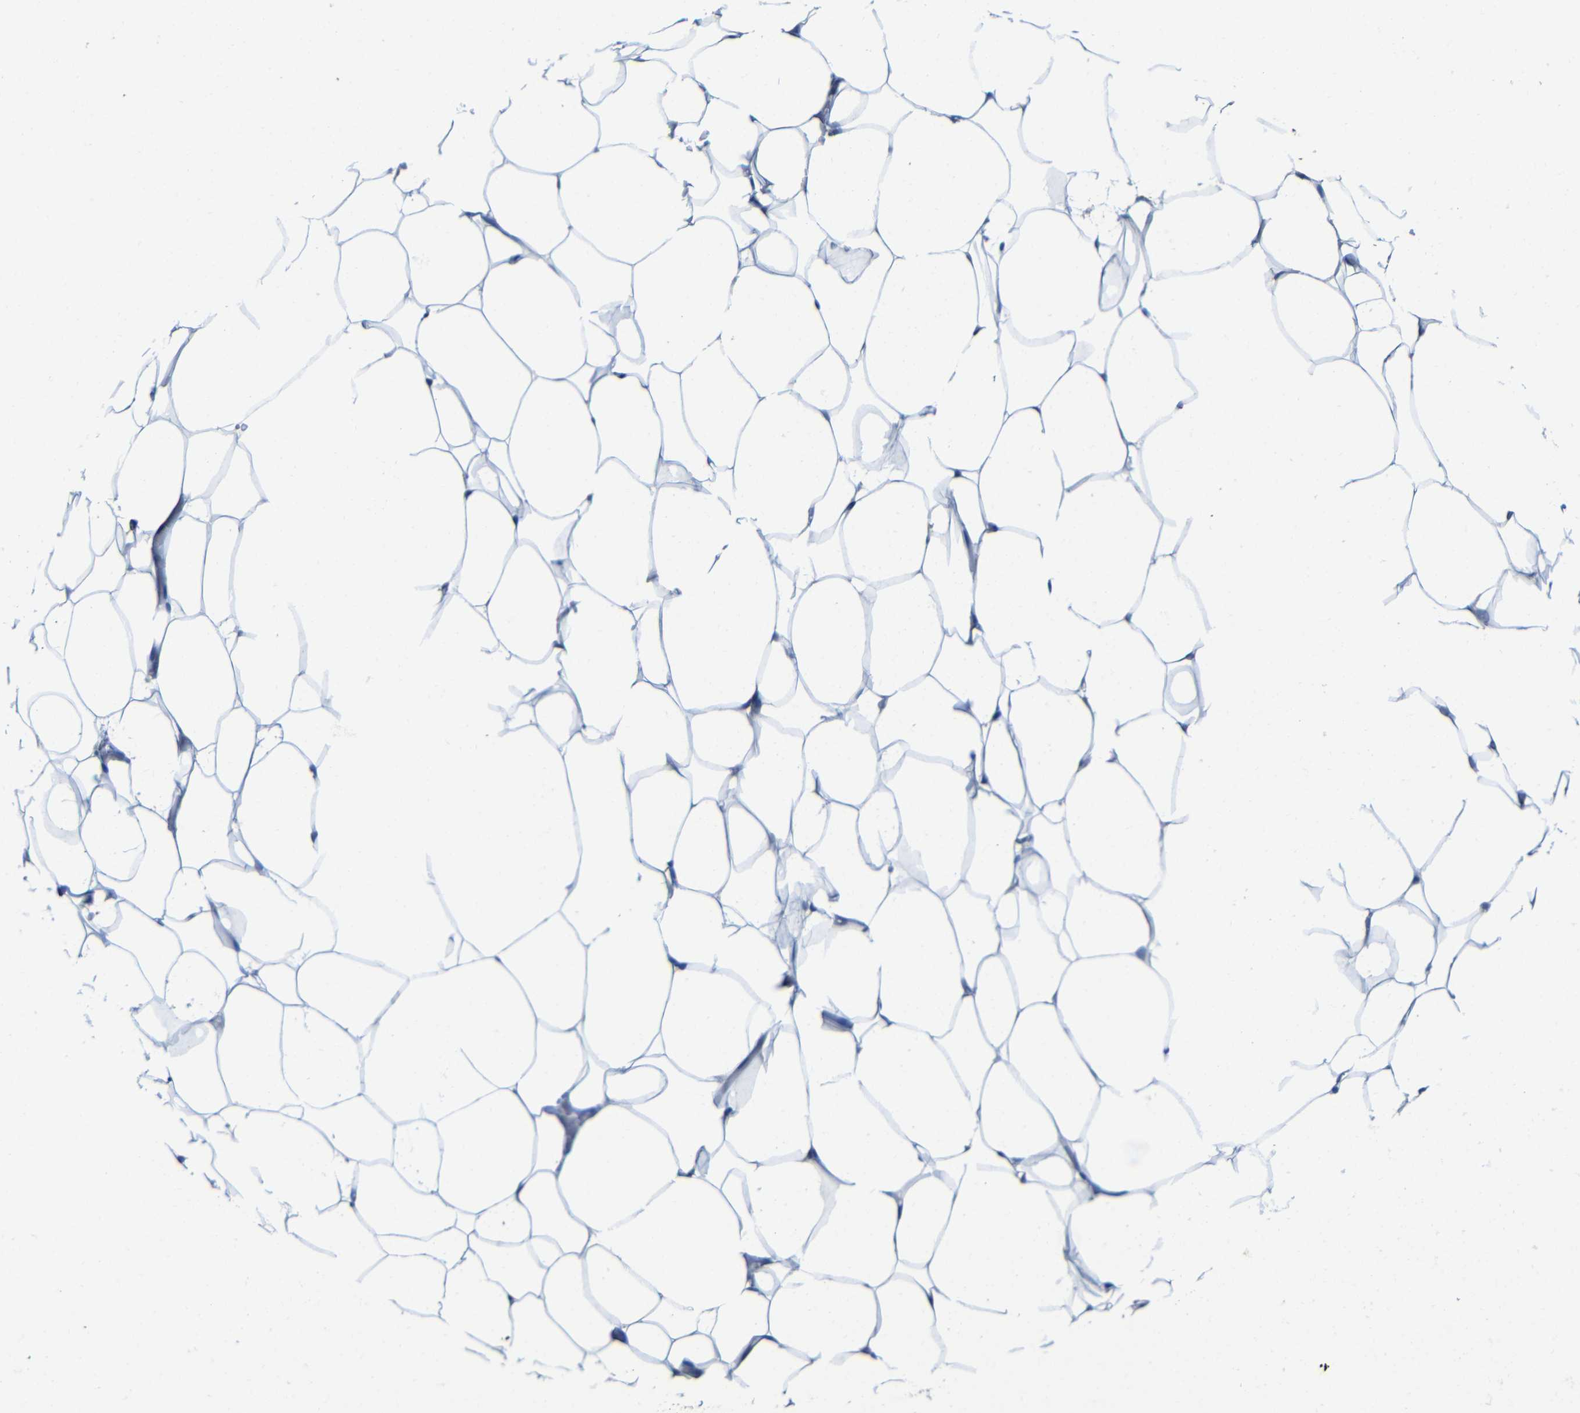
{"staining": {"intensity": "weak", "quantity": "25%-75%", "location": "cytoplasmic/membranous"}, "tissue": "adipose tissue", "cell_type": "Adipocytes", "image_type": "normal", "snomed": [{"axis": "morphology", "description": "Normal tissue, NOS"}, {"axis": "topography", "description": "Breast"}, {"axis": "topography", "description": "Adipose tissue"}], "caption": "This micrograph exhibits benign adipose tissue stained with immunohistochemistry to label a protein in brown. The cytoplasmic/membranous of adipocytes show weak positivity for the protein. Nuclei are counter-stained blue.", "gene": "ZNF90", "patient": {"sex": "female", "age": 25}}